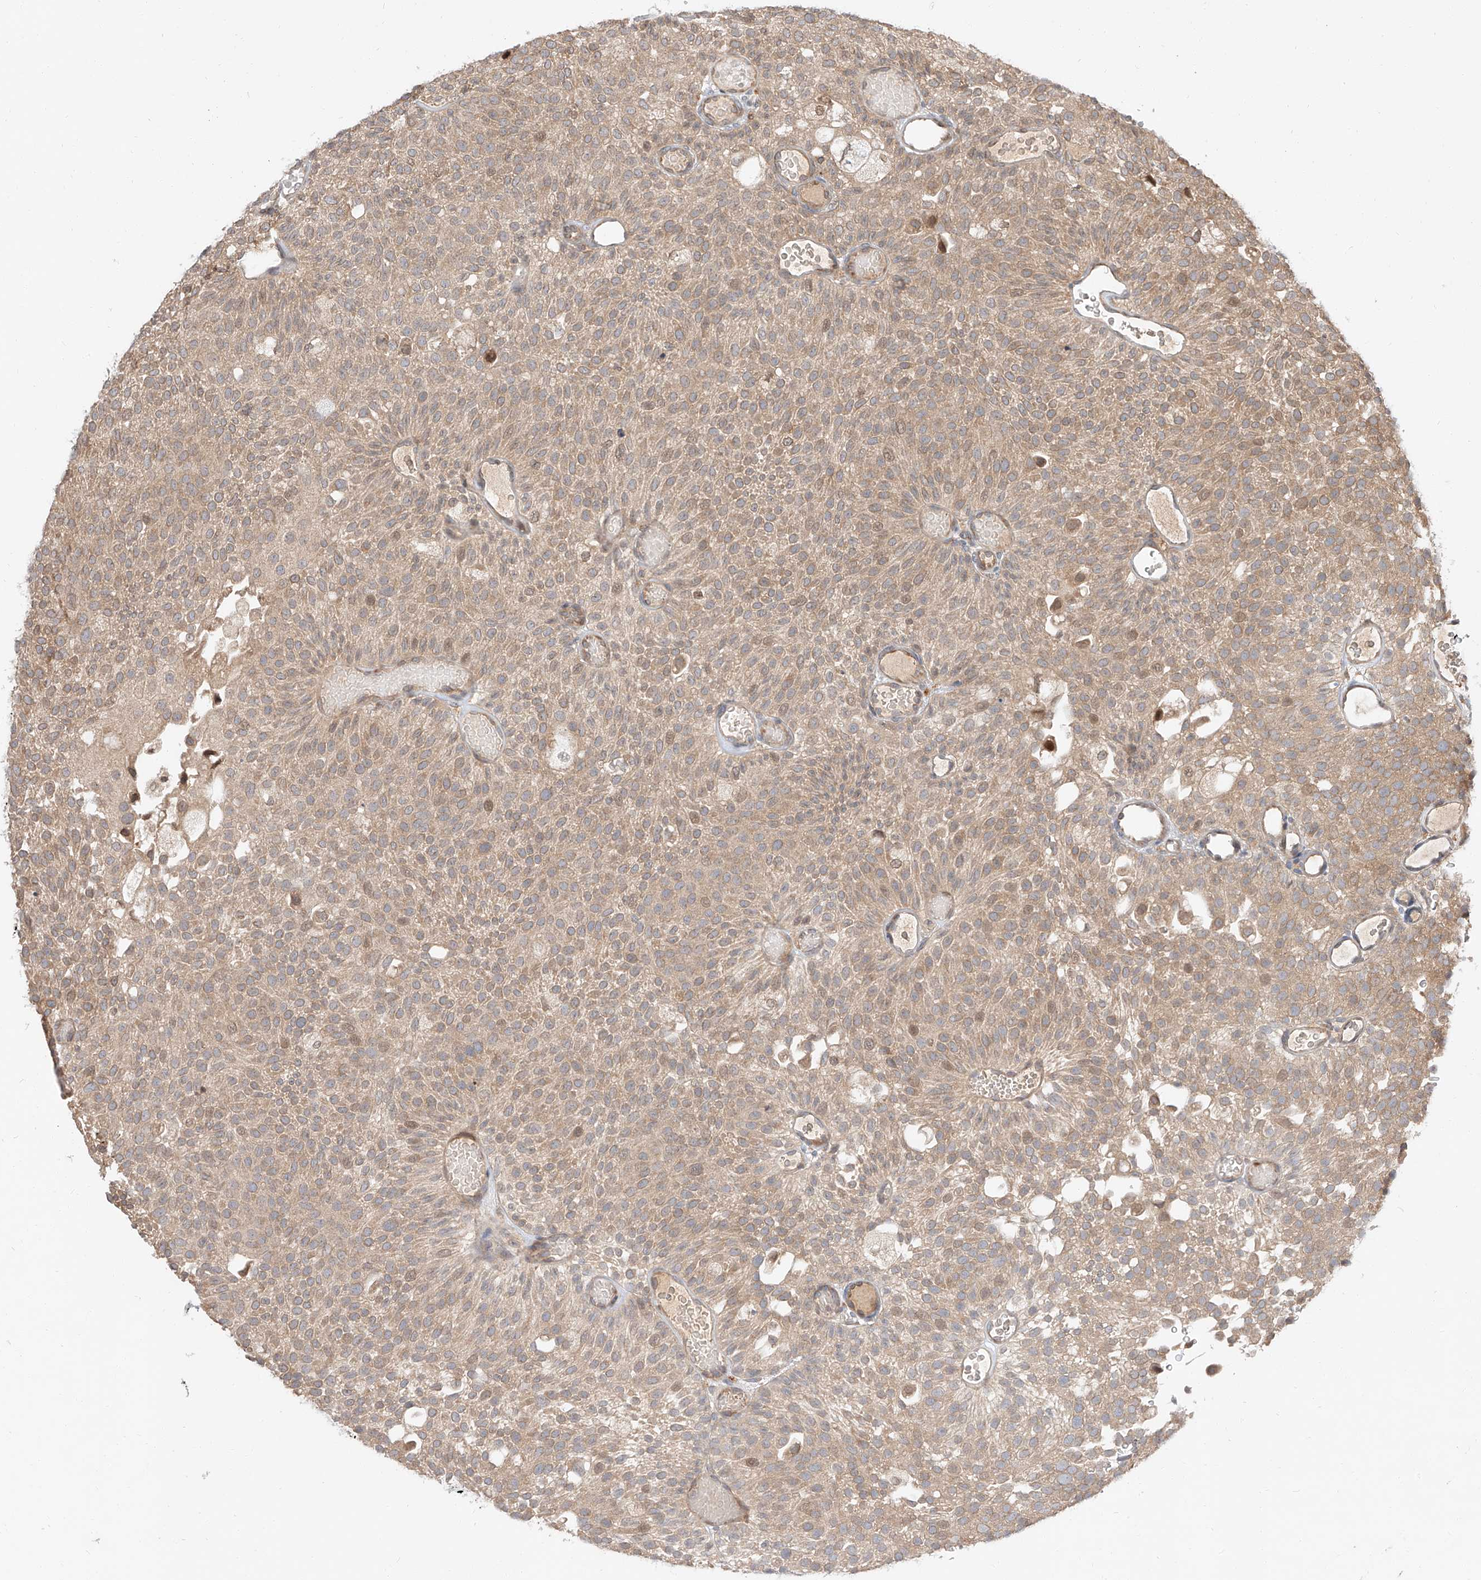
{"staining": {"intensity": "weak", "quantity": ">75%", "location": "cytoplasmic/membranous,nuclear"}, "tissue": "urothelial cancer", "cell_type": "Tumor cells", "image_type": "cancer", "snomed": [{"axis": "morphology", "description": "Urothelial carcinoma, Low grade"}, {"axis": "topography", "description": "Urinary bladder"}], "caption": "The image reveals staining of low-grade urothelial carcinoma, revealing weak cytoplasmic/membranous and nuclear protein positivity (brown color) within tumor cells.", "gene": "DIRAS3", "patient": {"sex": "male", "age": 78}}